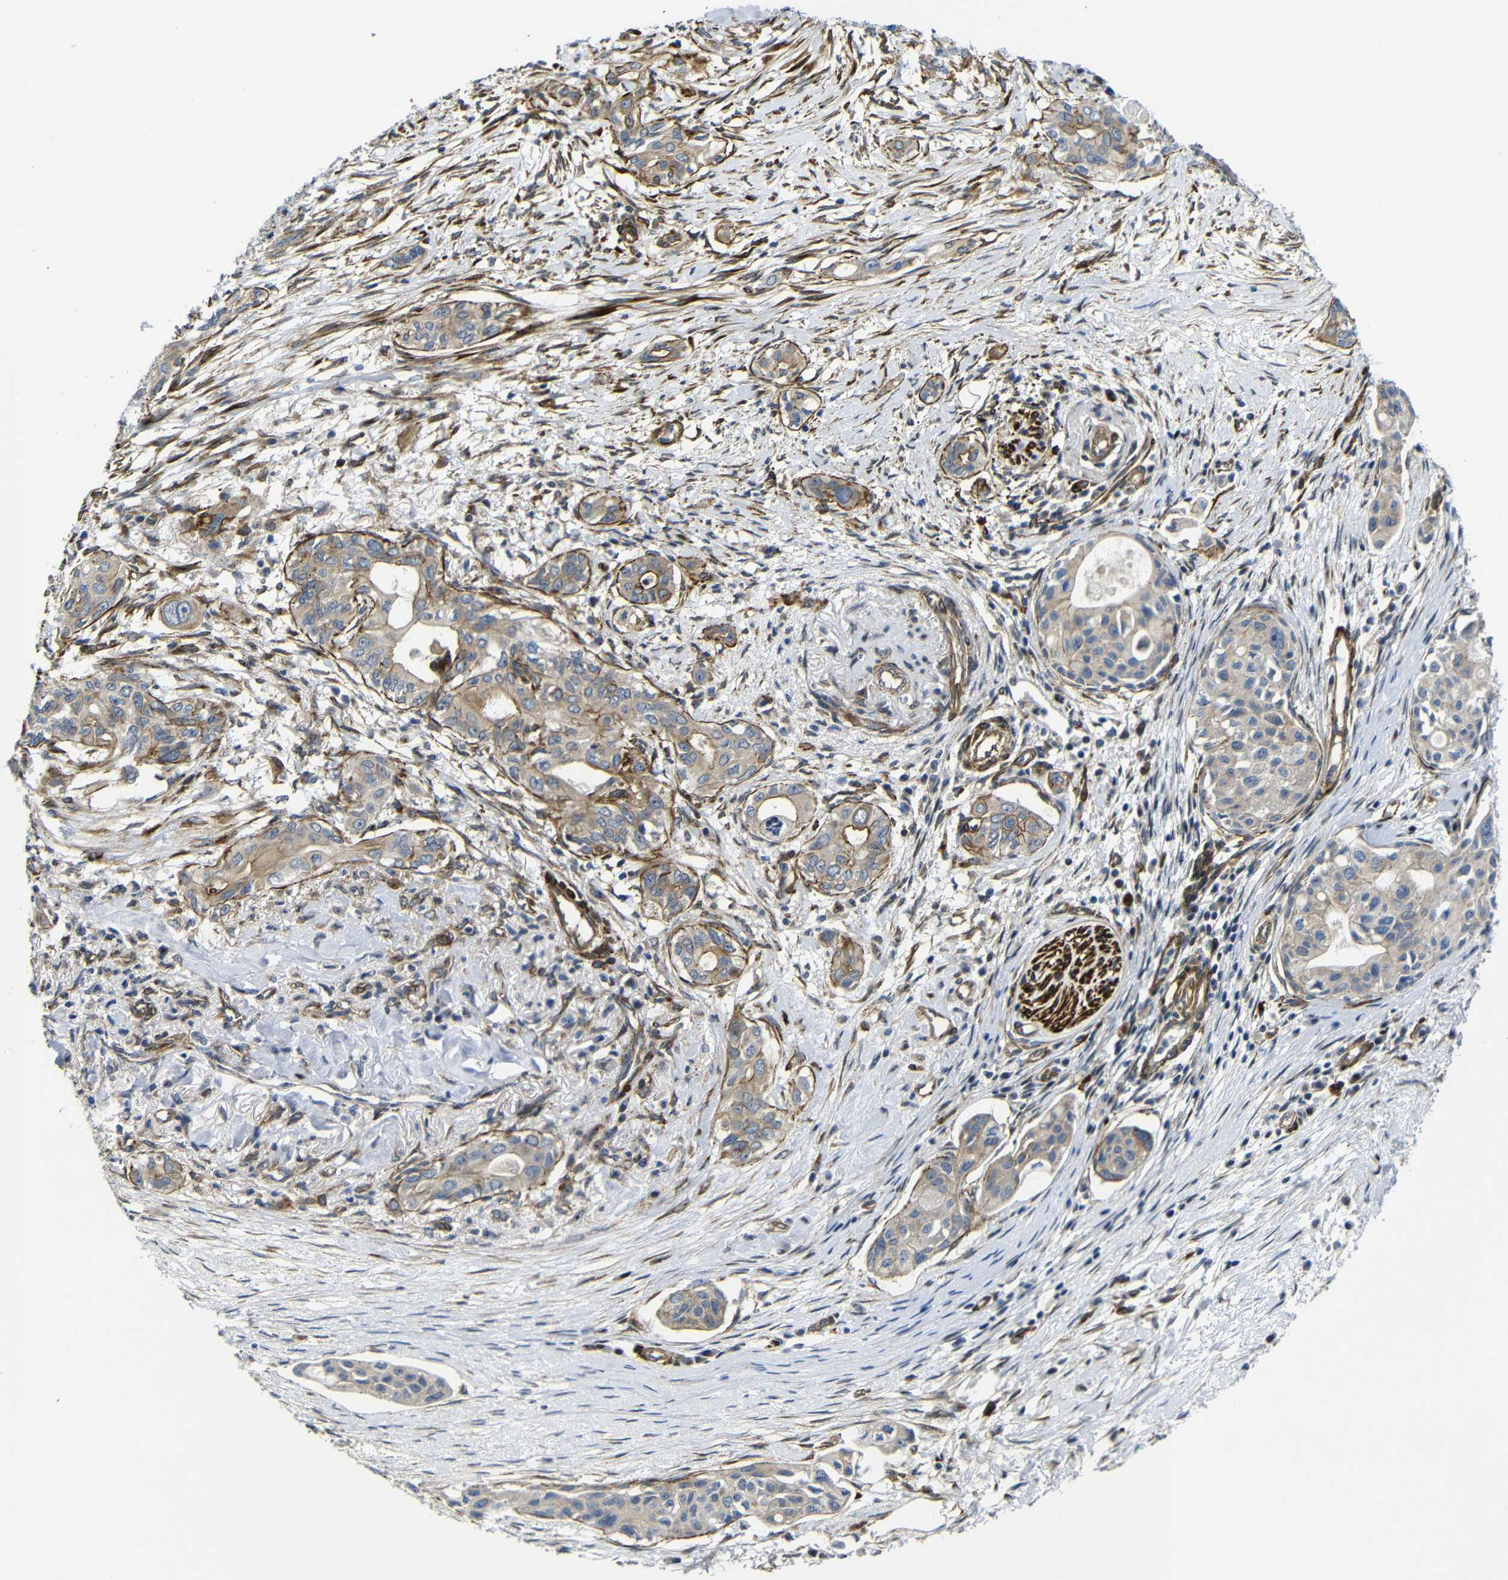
{"staining": {"intensity": "moderate", "quantity": ">75%", "location": "cytoplasmic/membranous"}, "tissue": "pancreatic cancer", "cell_type": "Tumor cells", "image_type": "cancer", "snomed": [{"axis": "morphology", "description": "Adenocarcinoma, NOS"}, {"axis": "topography", "description": "Pancreas"}], "caption": "The histopathology image demonstrates a brown stain indicating the presence of a protein in the cytoplasmic/membranous of tumor cells in adenocarcinoma (pancreatic). The protein of interest is stained brown, and the nuclei are stained in blue (DAB IHC with brightfield microscopy, high magnification).", "gene": "PARP14", "patient": {"sex": "female", "age": 60}}